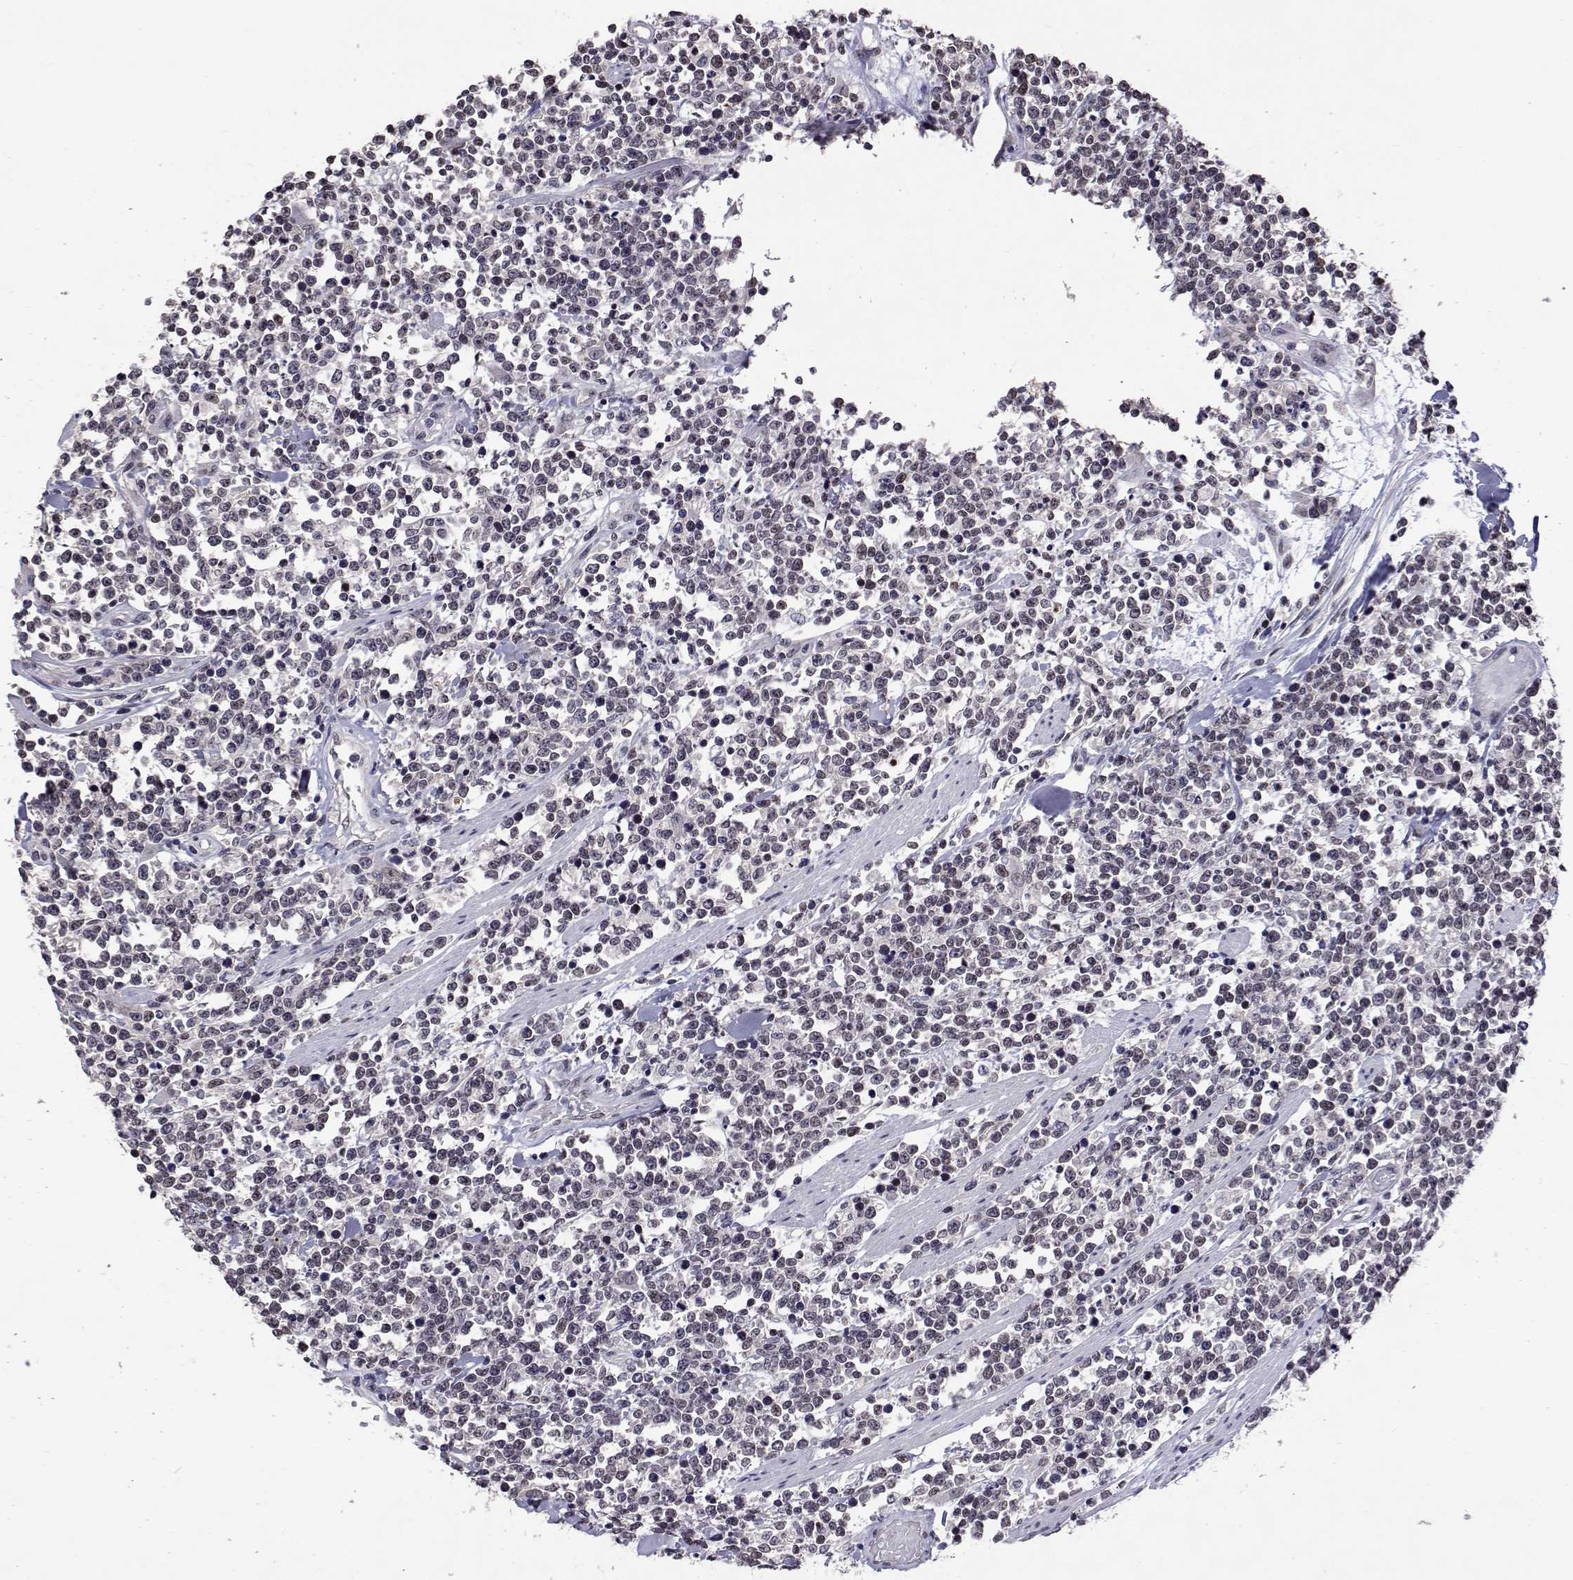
{"staining": {"intensity": "negative", "quantity": "none", "location": "none"}, "tissue": "lymphoma", "cell_type": "Tumor cells", "image_type": "cancer", "snomed": [{"axis": "morphology", "description": "Malignant lymphoma, non-Hodgkin's type, High grade"}, {"axis": "topography", "description": "Colon"}], "caption": "Malignant lymphoma, non-Hodgkin's type (high-grade) was stained to show a protein in brown. There is no significant staining in tumor cells. (DAB (3,3'-diaminobenzidine) immunohistochemistry (IHC) visualized using brightfield microscopy, high magnification).", "gene": "HNRNPA0", "patient": {"sex": "male", "age": 82}}